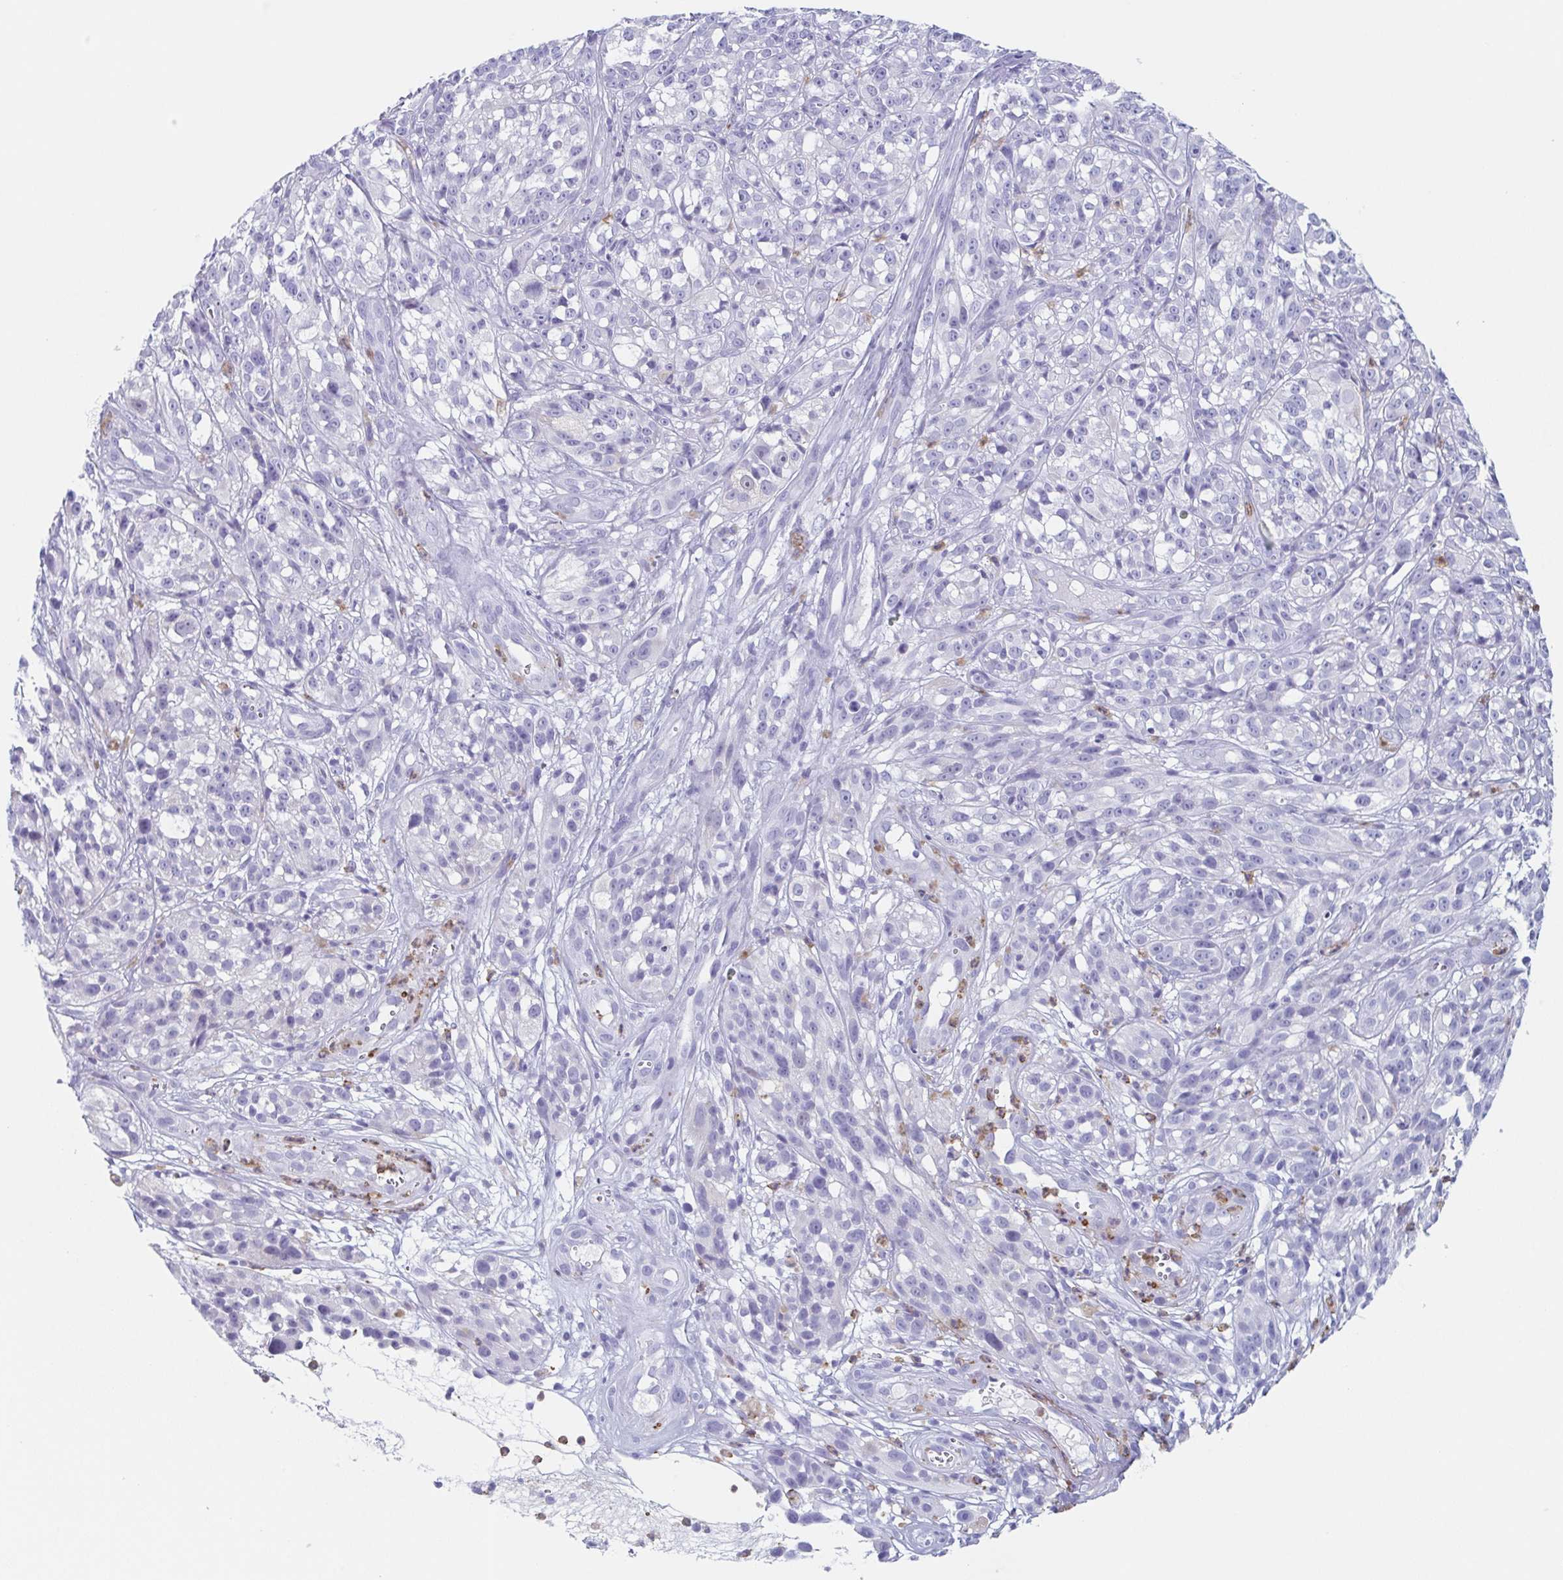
{"staining": {"intensity": "negative", "quantity": "none", "location": "none"}, "tissue": "melanoma", "cell_type": "Tumor cells", "image_type": "cancer", "snomed": [{"axis": "morphology", "description": "Malignant melanoma, NOS"}, {"axis": "topography", "description": "Skin"}], "caption": "Immunohistochemistry (IHC) photomicrograph of neoplastic tissue: malignant melanoma stained with DAB (3,3'-diaminobenzidine) displays no significant protein expression in tumor cells.", "gene": "LYRM2", "patient": {"sex": "female", "age": 85}}